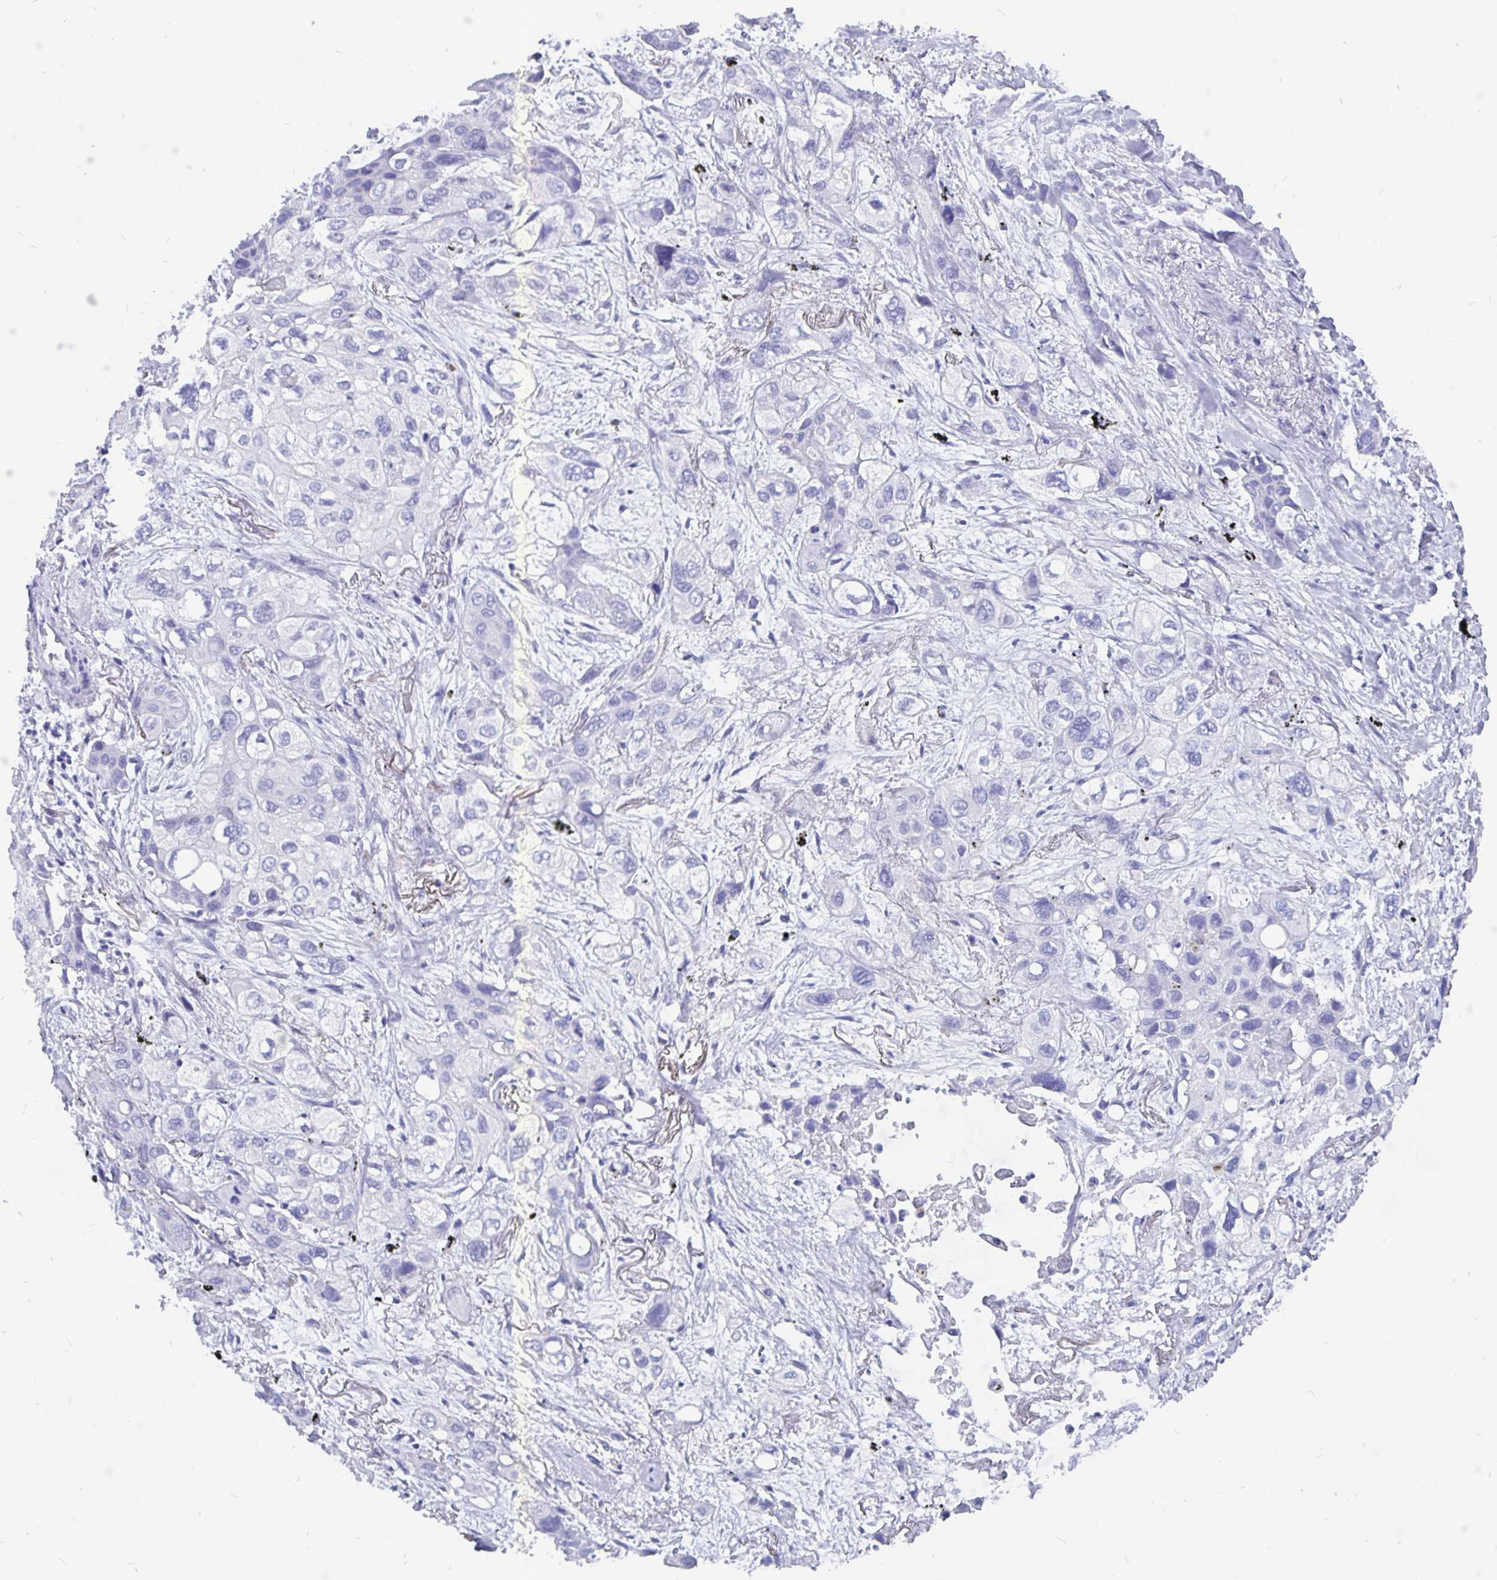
{"staining": {"intensity": "negative", "quantity": "none", "location": "none"}, "tissue": "lung cancer", "cell_type": "Tumor cells", "image_type": "cancer", "snomed": [{"axis": "morphology", "description": "Squamous cell carcinoma, NOS"}, {"axis": "morphology", "description": "Squamous cell carcinoma, metastatic, NOS"}, {"axis": "topography", "description": "Lung"}], "caption": "There is no significant staining in tumor cells of metastatic squamous cell carcinoma (lung).", "gene": "ODF3B", "patient": {"sex": "male", "age": 59}}